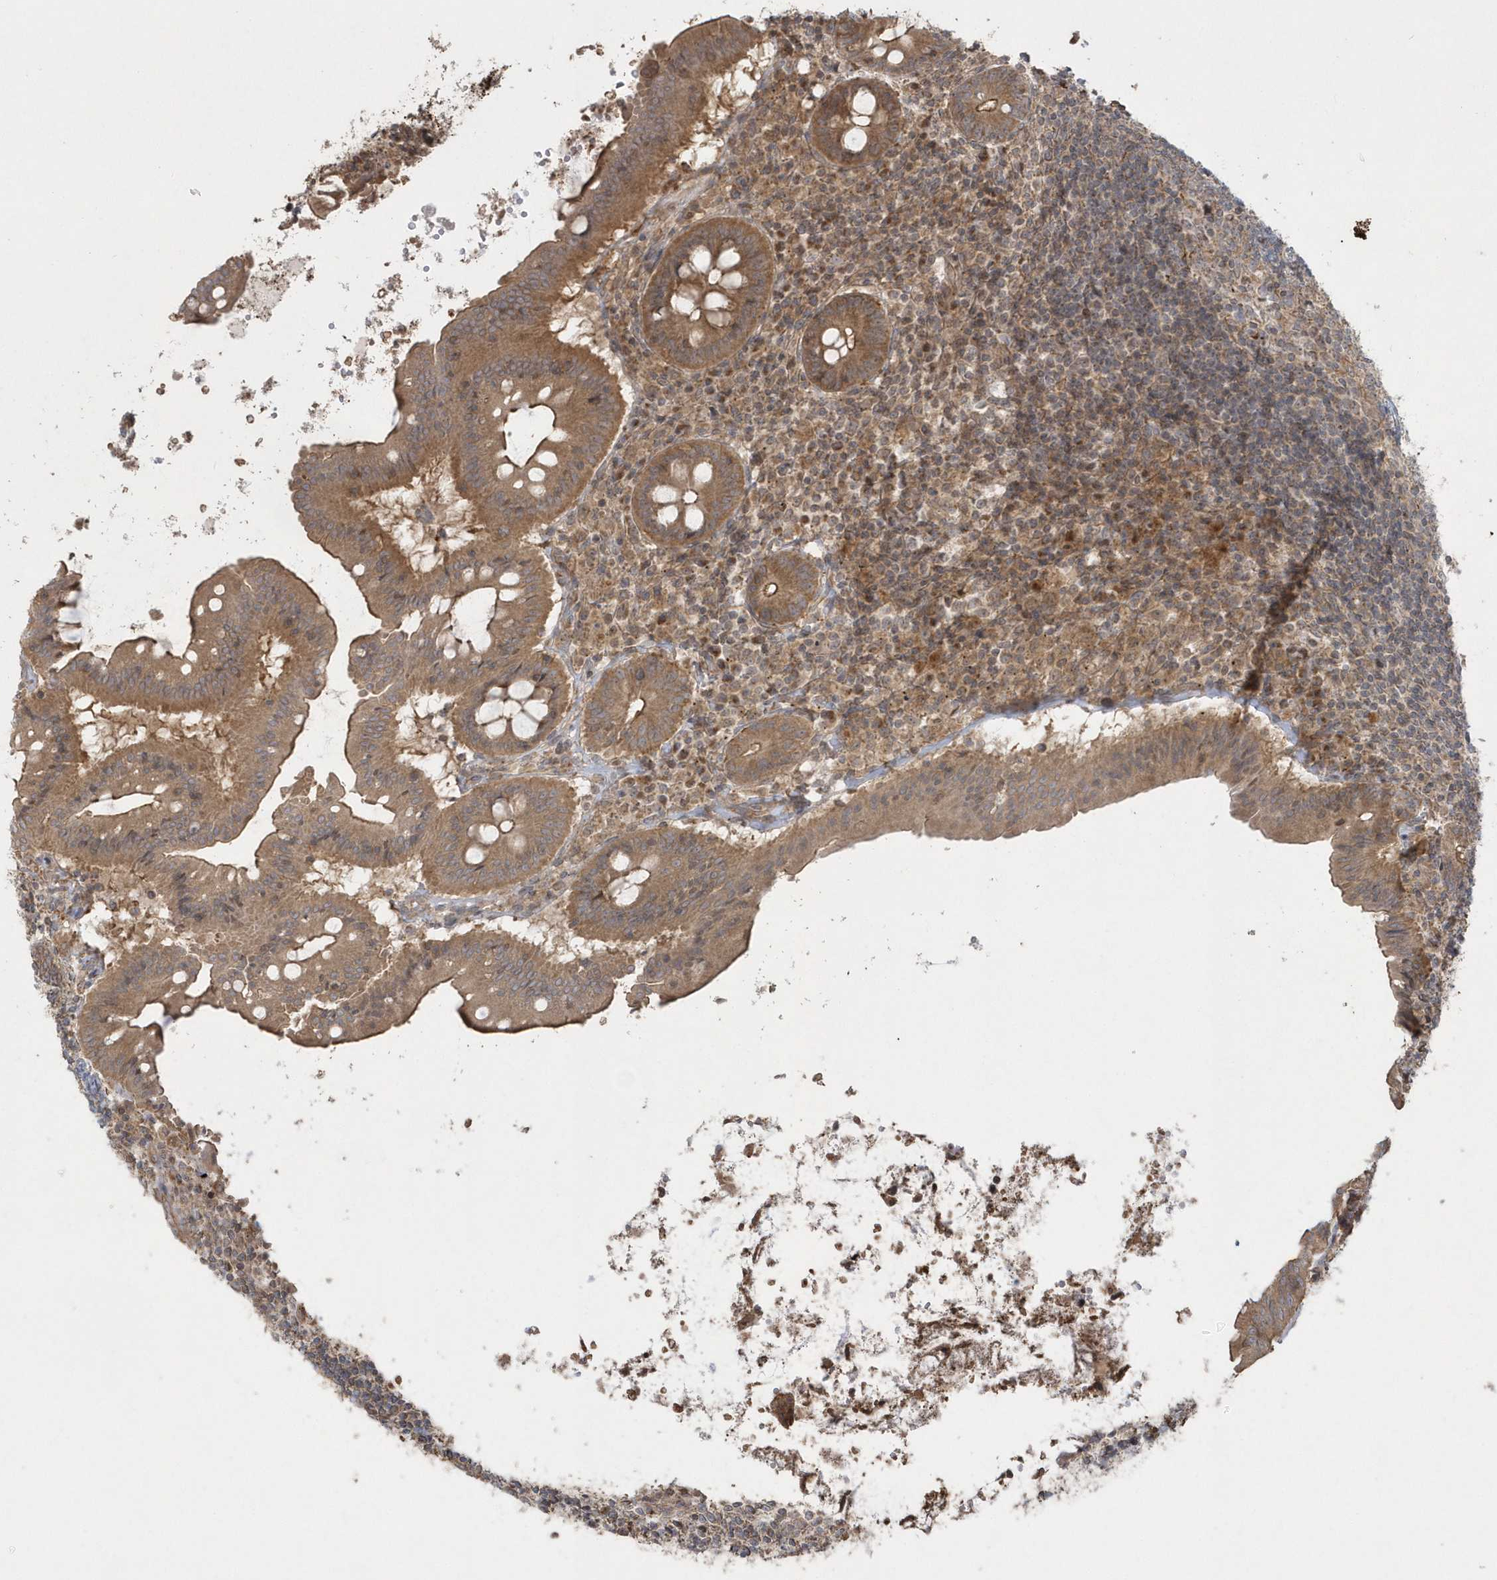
{"staining": {"intensity": "moderate", "quantity": ">75%", "location": "cytoplasmic/membranous"}, "tissue": "appendix", "cell_type": "Glandular cells", "image_type": "normal", "snomed": [{"axis": "morphology", "description": "Normal tissue, NOS"}, {"axis": "topography", "description": "Appendix"}], "caption": "The histopathology image demonstrates immunohistochemical staining of unremarkable appendix. There is moderate cytoplasmic/membranous staining is appreciated in approximately >75% of glandular cells.", "gene": "ARMC8", "patient": {"sex": "female", "age": 54}}